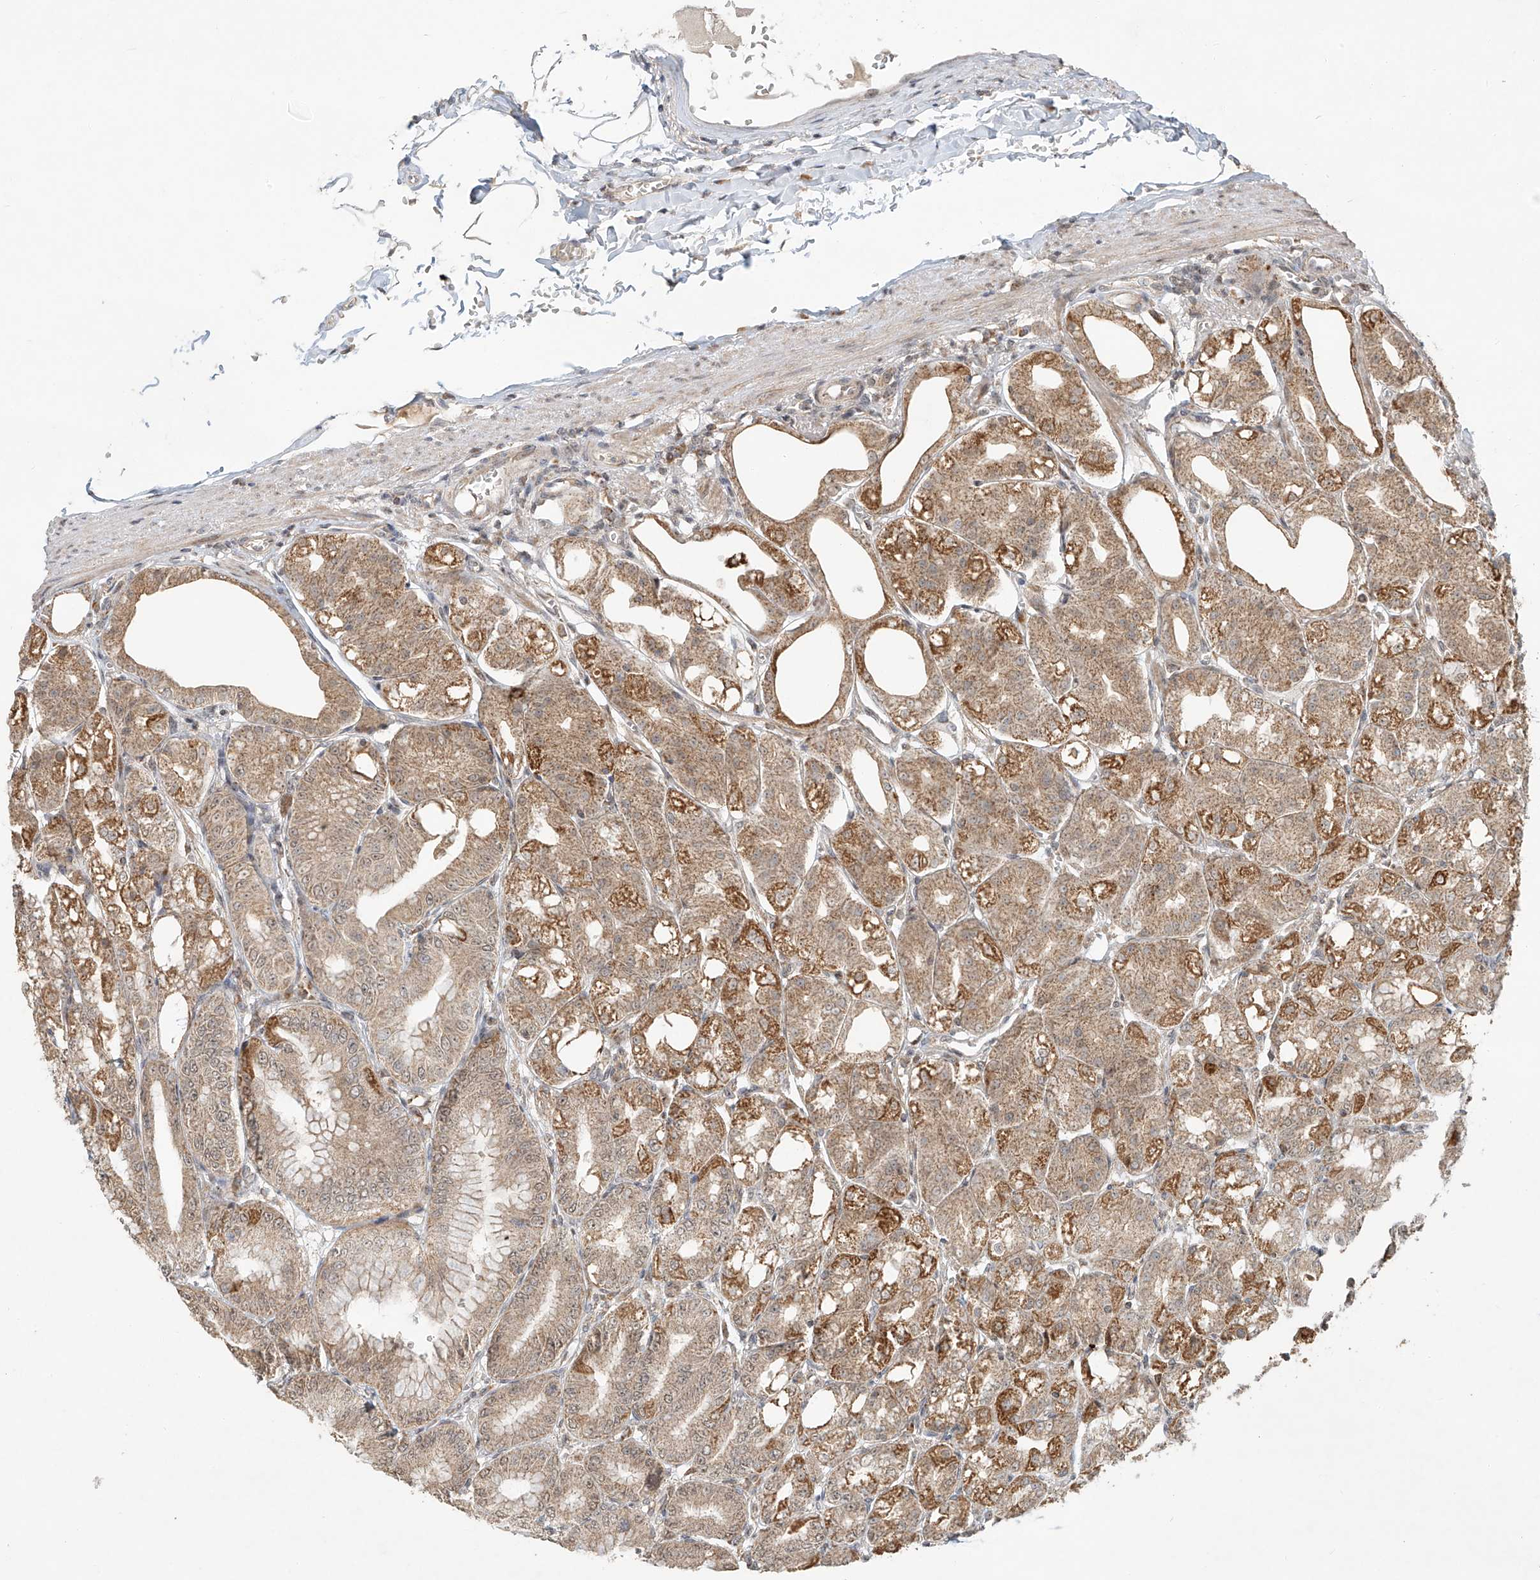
{"staining": {"intensity": "moderate", "quantity": ">75%", "location": "cytoplasmic/membranous,nuclear"}, "tissue": "stomach", "cell_type": "Glandular cells", "image_type": "normal", "snomed": [{"axis": "morphology", "description": "Normal tissue, NOS"}, {"axis": "topography", "description": "Stomach, lower"}], "caption": "Protein staining of benign stomach demonstrates moderate cytoplasmic/membranous,nuclear expression in approximately >75% of glandular cells. (DAB = brown stain, brightfield microscopy at high magnification).", "gene": "SYTL3", "patient": {"sex": "male", "age": 71}}